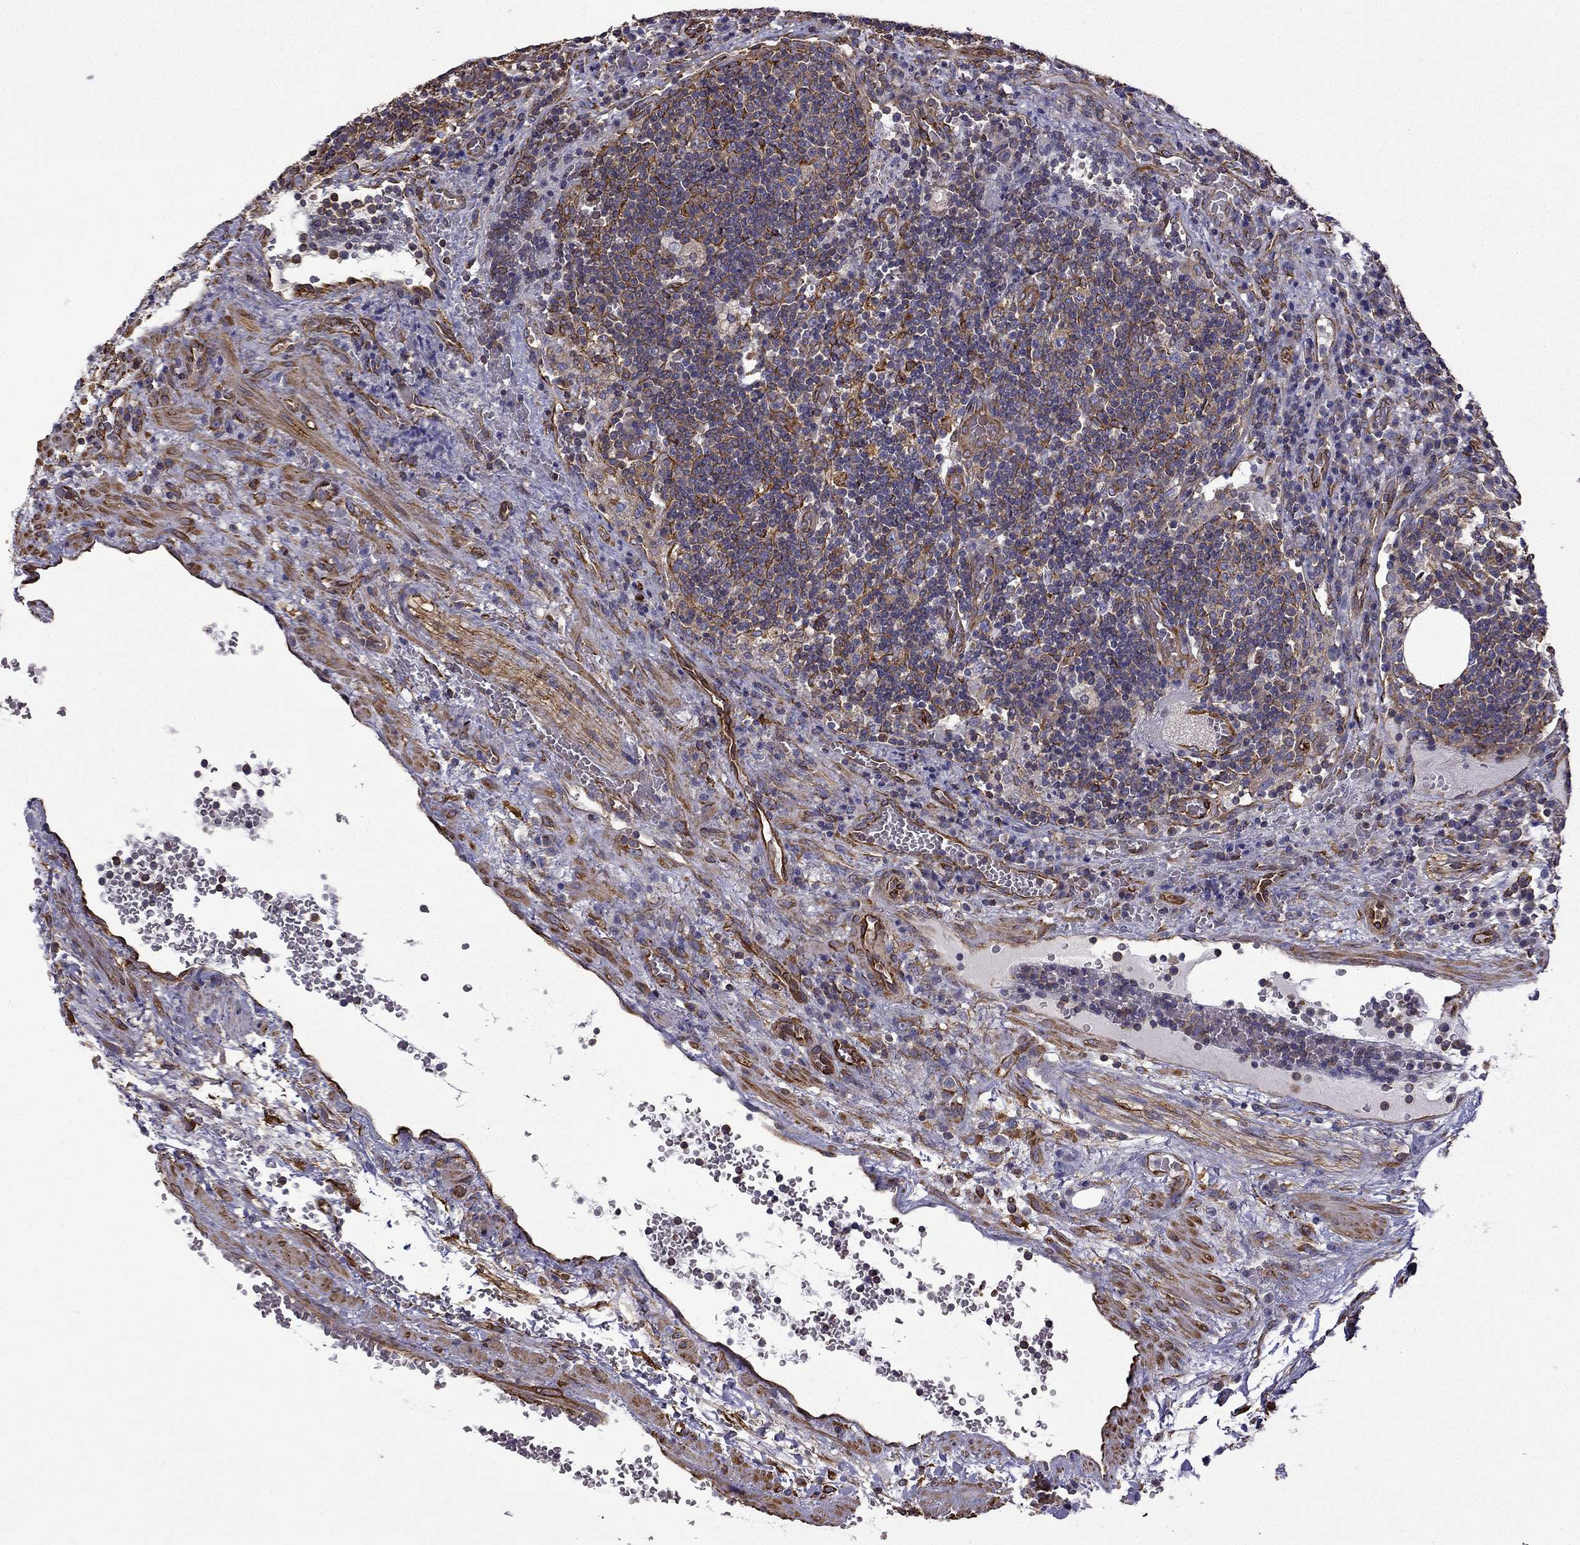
{"staining": {"intensity": "negative", "quantity": "none", "location": "none"}, "tissue": "lymph node", "cell_type": "Germinal center cells", "image_type": "normal", "snomed": [{"axis": "morphology", "description": "Normal tissue, NOS"}, {"axis": "topography", "description": "Lymph node"}], "caption": "This is an IHC histopathology image of benign human lymph node. There is no expression in germinal center cells.", "gene": "MAP4", "patient": {"sex": "male", "age": 63}}